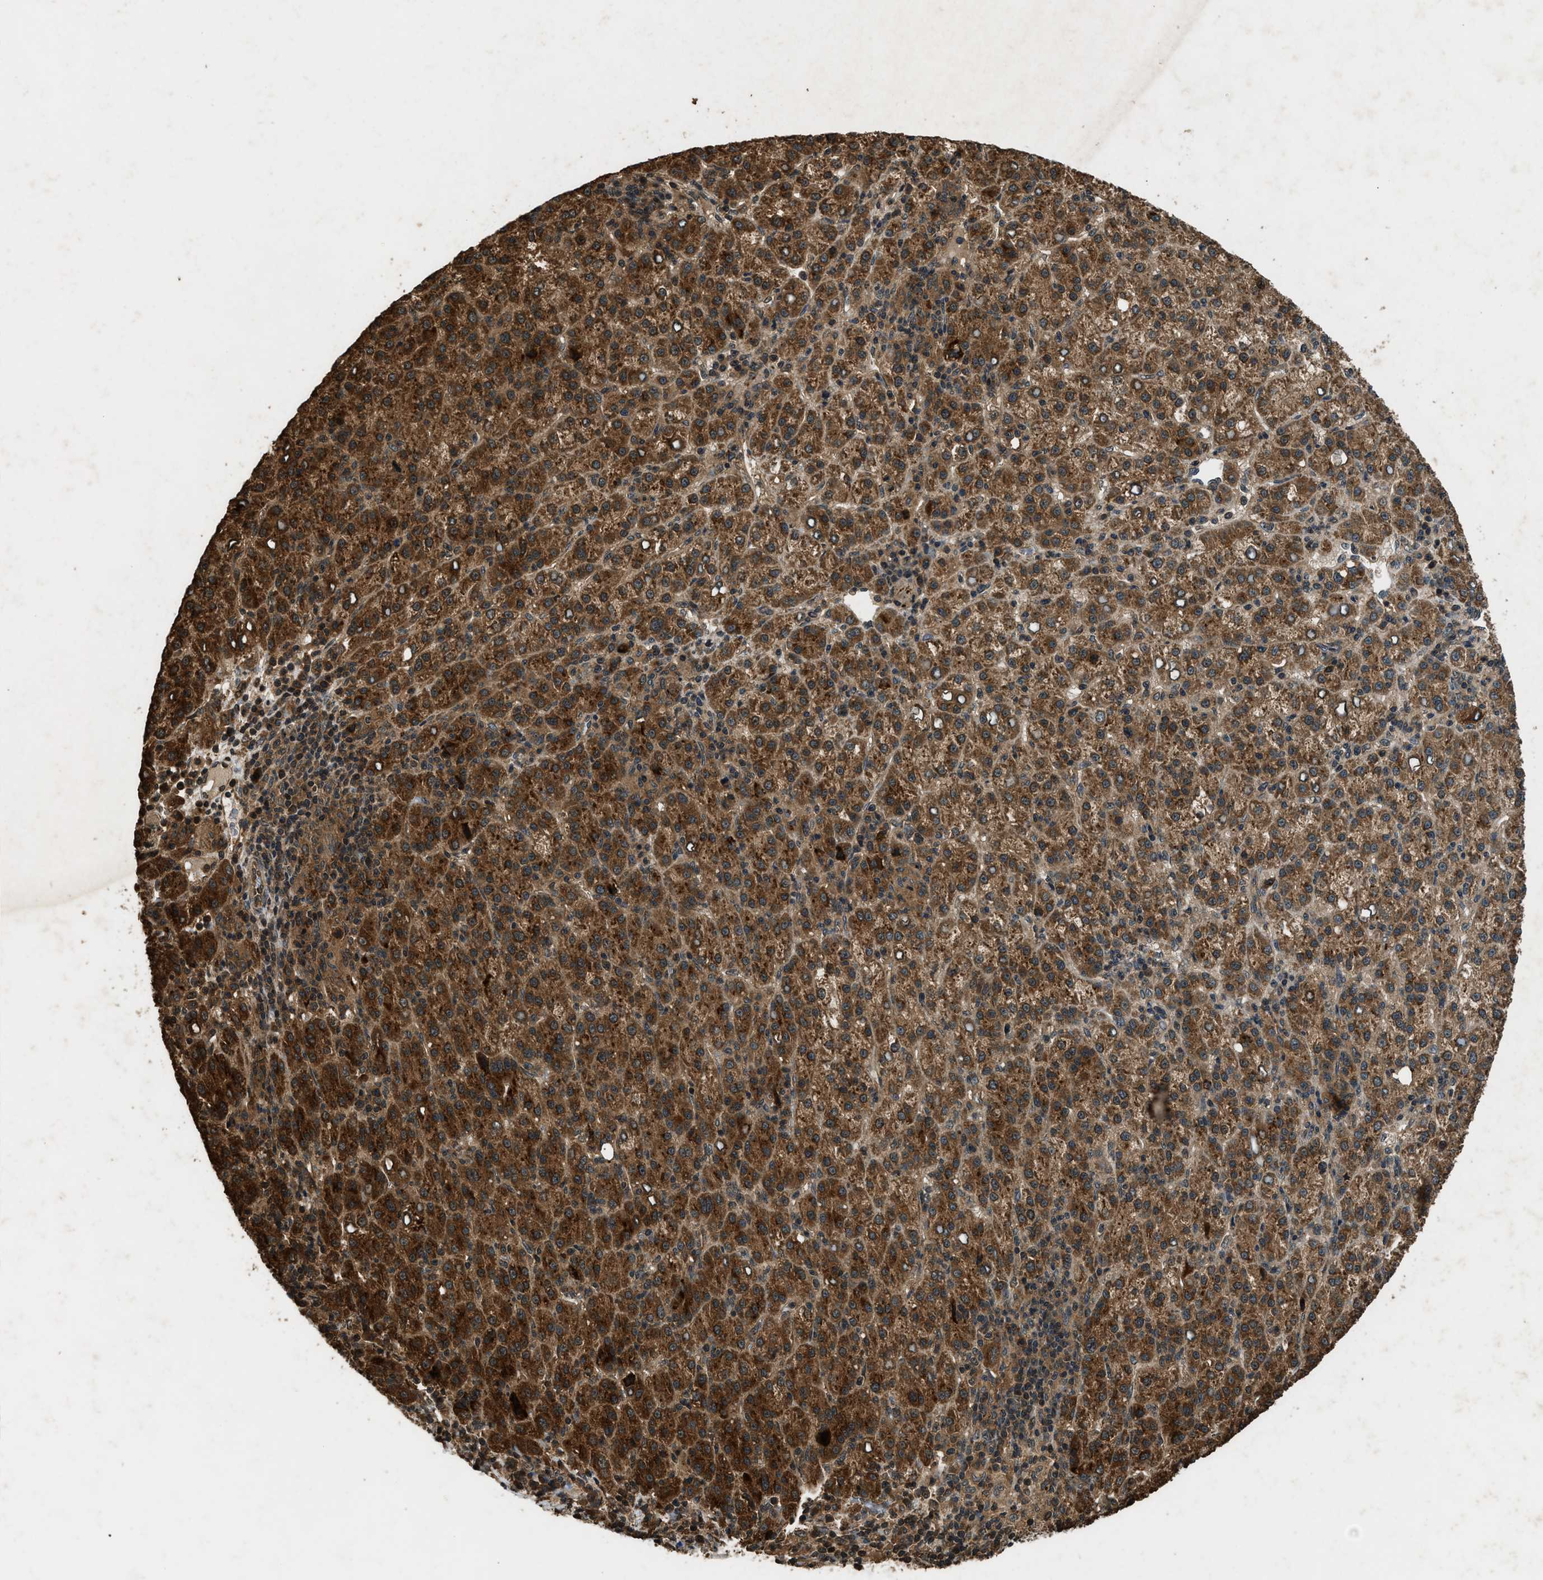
{"staining": {"intensity": "strong", "quantity": ">75%", "location": "cytoplasmic/membranous"}, "tissue": "liver cancer", "cell_type": "Tumor cells", "image_type": "cancer", "snomed": [{"axis": "morphology", "description": "Carcinoma, Hepatocellular, NOS"}, {"axis": "topography", "description": "Liver"}], "caption": "Human hepatocellular carcinoma (liver) stained with a brown dye shows strong cytoplasmic/membranous positive staining in approximately >75% of tumor cells.", "gene": "RPS6KB1", "patient": {"sex": "female", "age": 58}}